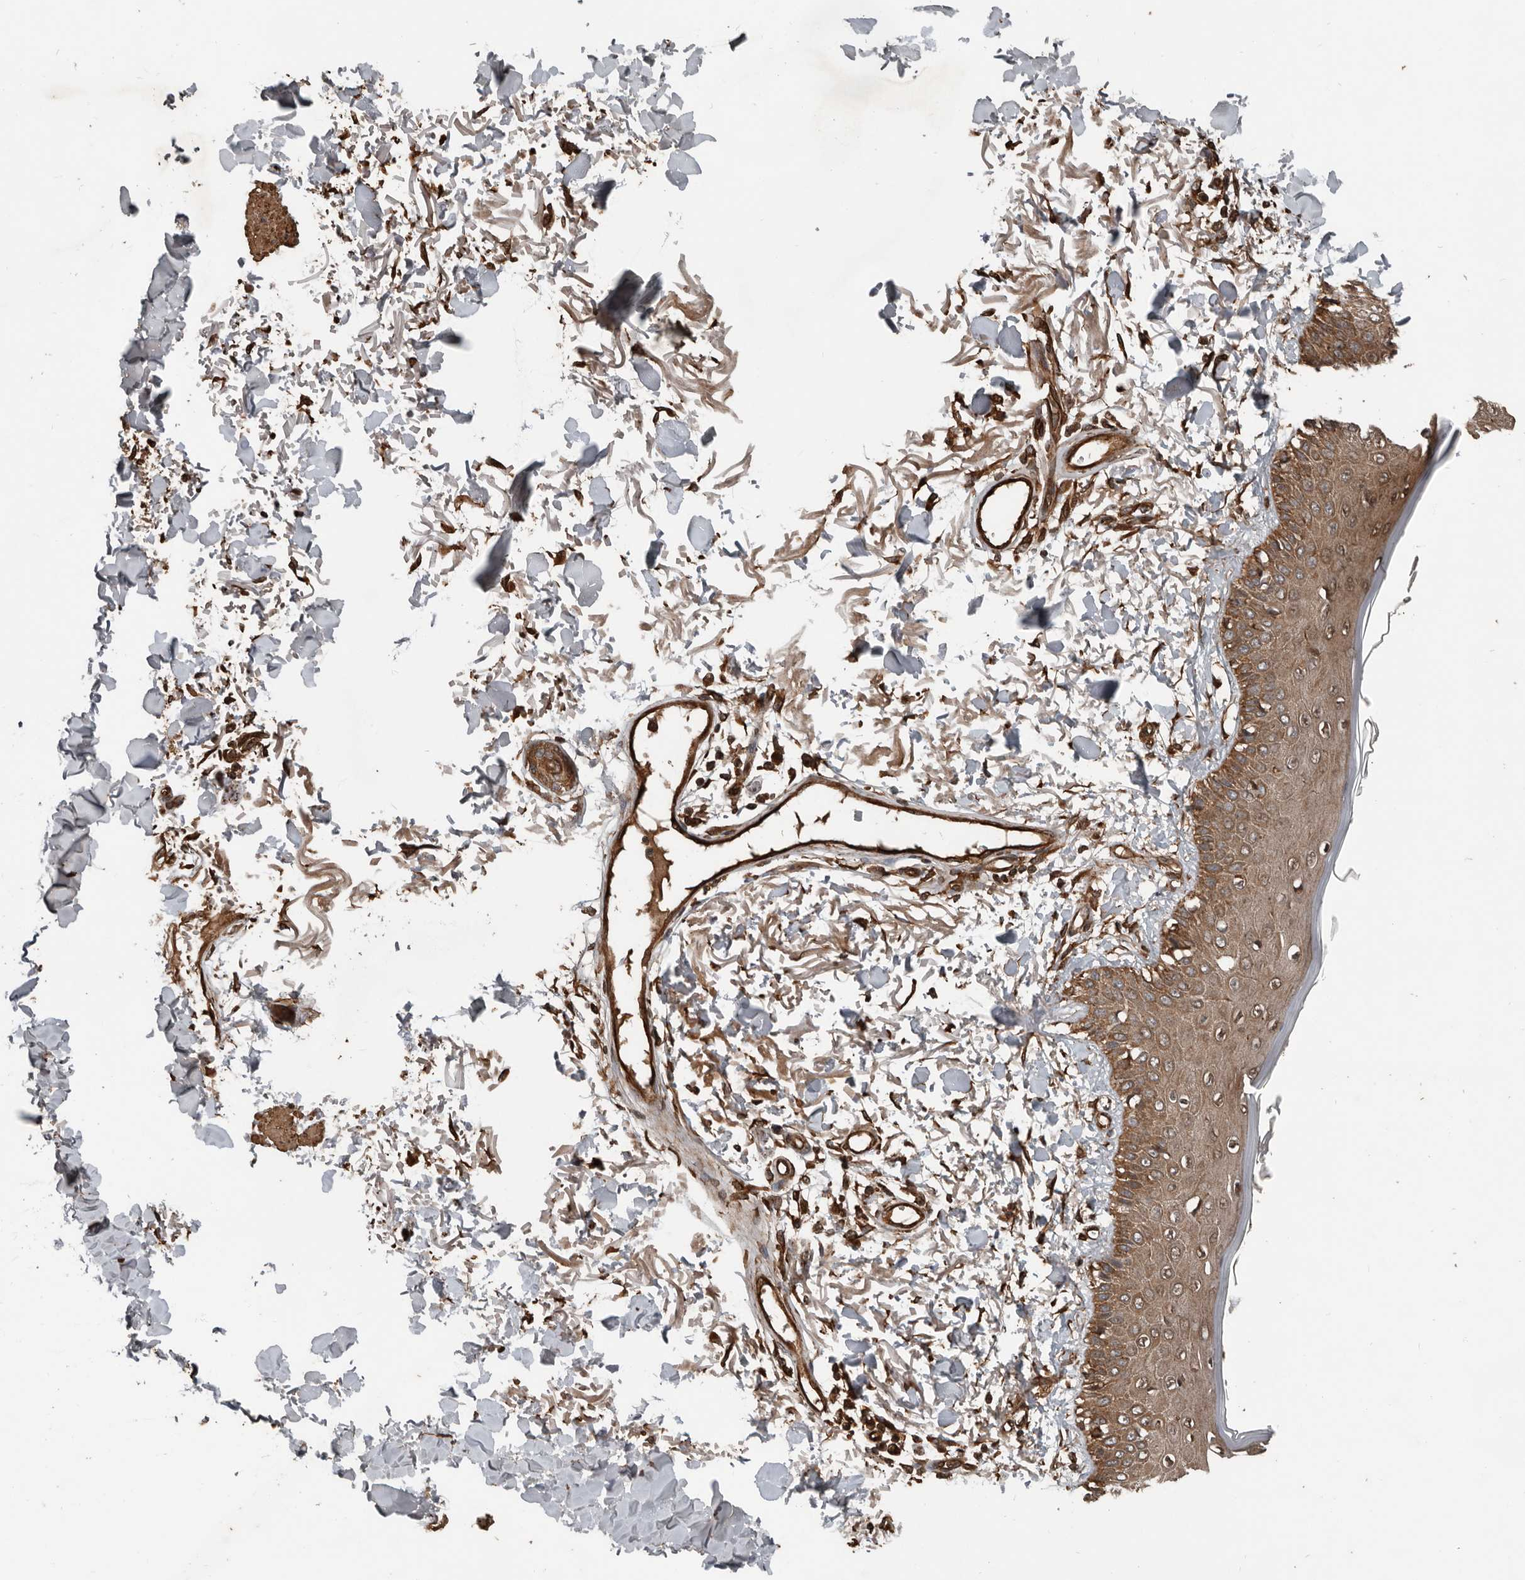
{"staining": {"intensity": "strong", "quantity": ">75%", "location": "cytoplasmic/membranous"}, "tissue": "skin", "cell_type": "Fibroblasts", "image_type": "normal", "snomed": [{"axis": "morphology", "description": "Normal tissue, NOS"}, {"axis": "morphology", "description": "Squamous cell carcinoma, NOS"}, {"axis": "topography", "description": "Skin"}, {"axis": "topography", "description": "Peripheral nerve tissue"}], "caption": "Protein expression analysis of unremarkable skin exhibits strong cytoplasmic/membranous staining in about >75% of fibroblasts.", "gene": "YOD1", "patient": {"sex": "male", "age": 83}}